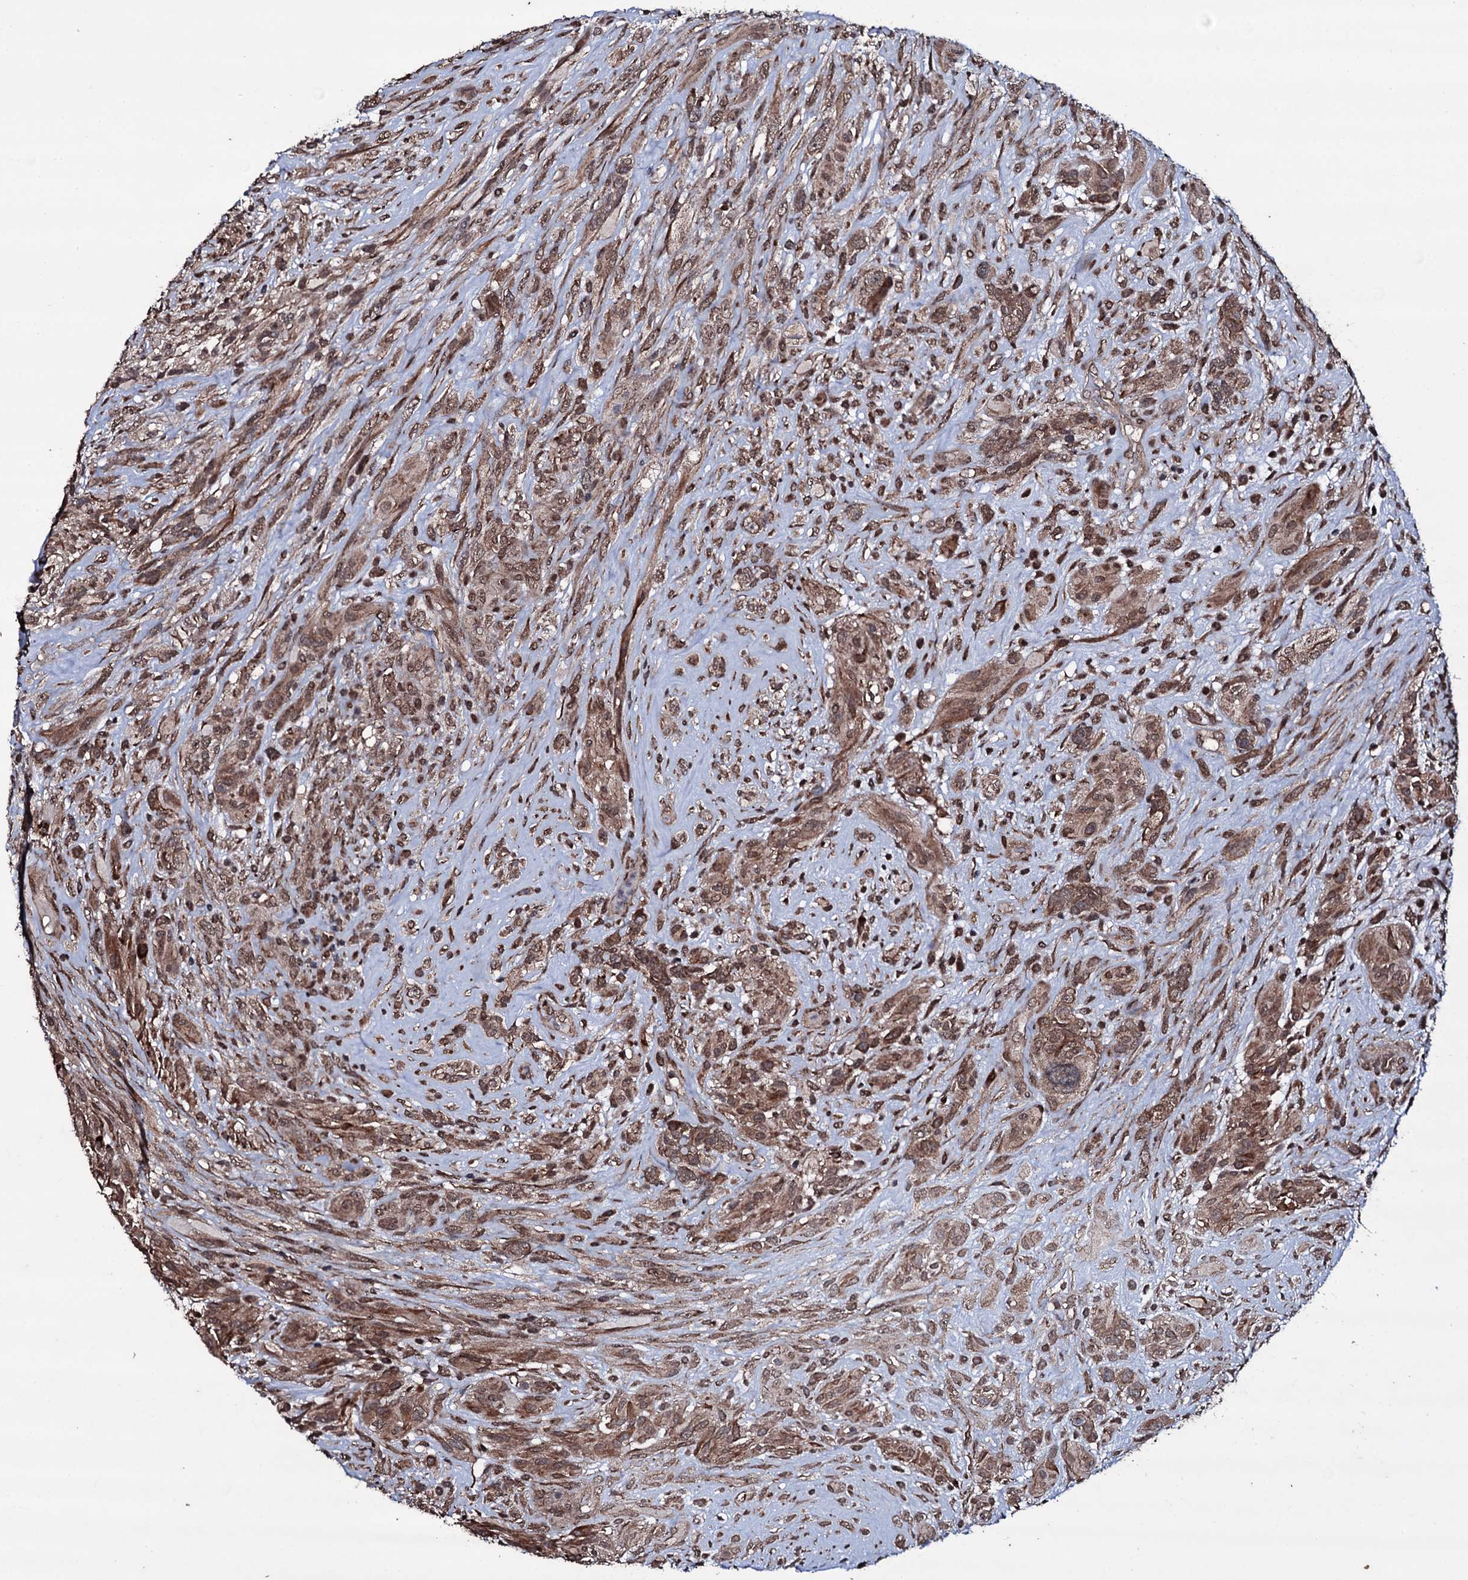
{"staining": {"intensity": "moderate", "quantity": ">75%", "location": "cytoplasmic/membranous,nuclear"}, "tissue": "glioma", "cell_type": "Tumor cells", "image_type": "cancer", "snomed": [{"axis": "morphology", "description": "Glioma, malignant, High grade"}, {"axis": "topography", "description": "Brain"}], "caption": "Brown immunohistochemical staining in malignant high-grade glioma reveals moderate cytoplasmic/membranous and nuclear expression in approximately >75% of tumor cells.", "gene": "MRPS31", "patient": {"sex": "male", "age": 61}}